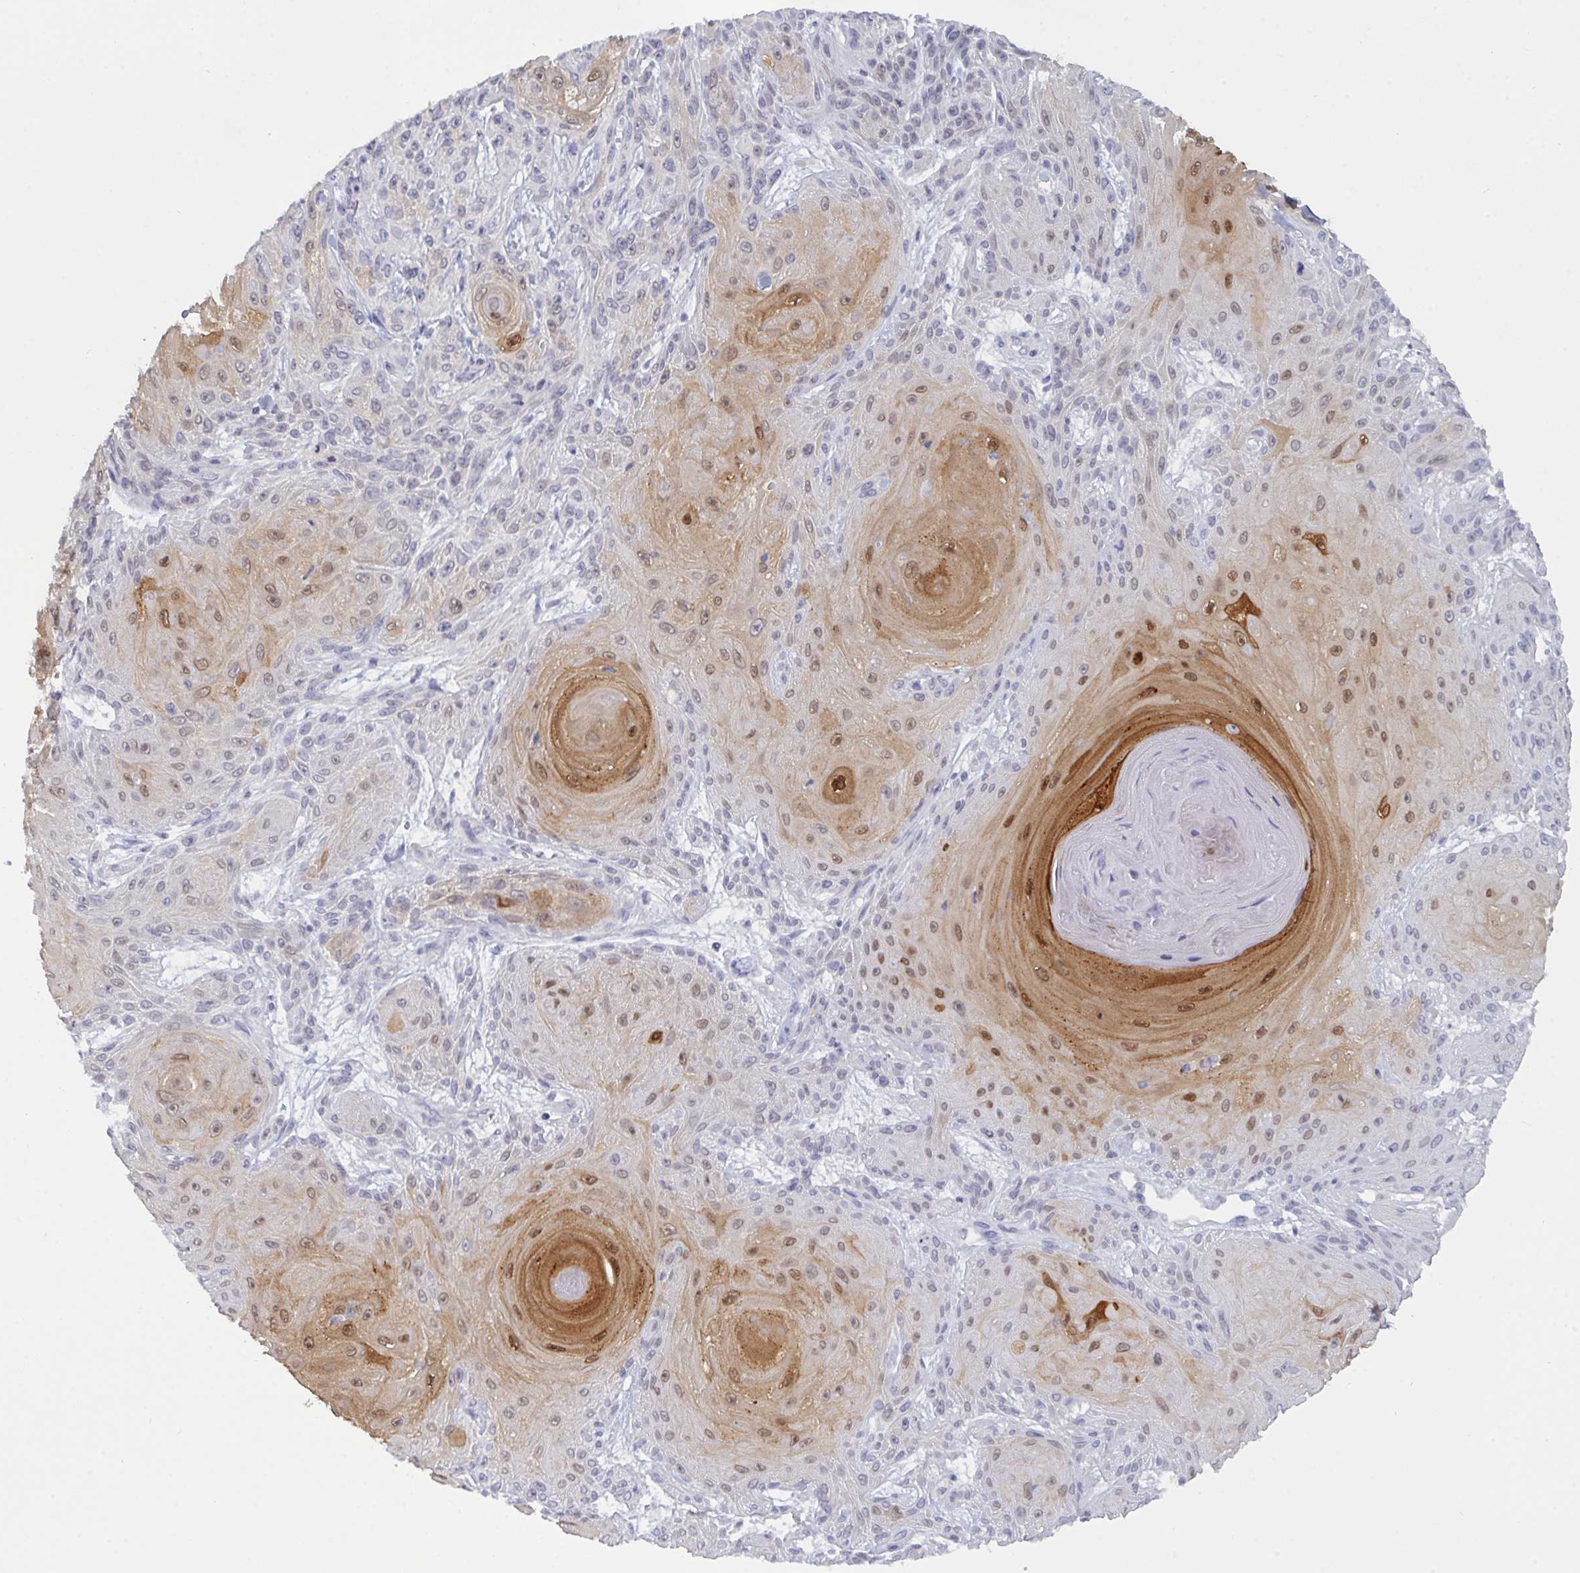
{"staining": {"intensity": "moderate", "quantity": "<25%", "location": "cytoplasmic/membranous,nuclear"}, "tissue": "skin cancer", "cell_type": "Tumor cells", "image_type": "cancer", "snomed": [{"axis": "morphology", "description": "Squamous cell carcinoma, NOS"}, {"axis": "topography", "description": "Skin"}], "caption": "Squamous cell carcinoma (skin) stained with DAB (3,3'-diaminobenzidine) IHC demonstrates low levels of moderate cytoplasmic/membranous and nuclear staining in approximately <25% of tumor cells.", "gene": "SERPINB13", "patient": {"sex": "male", "age": 88}}